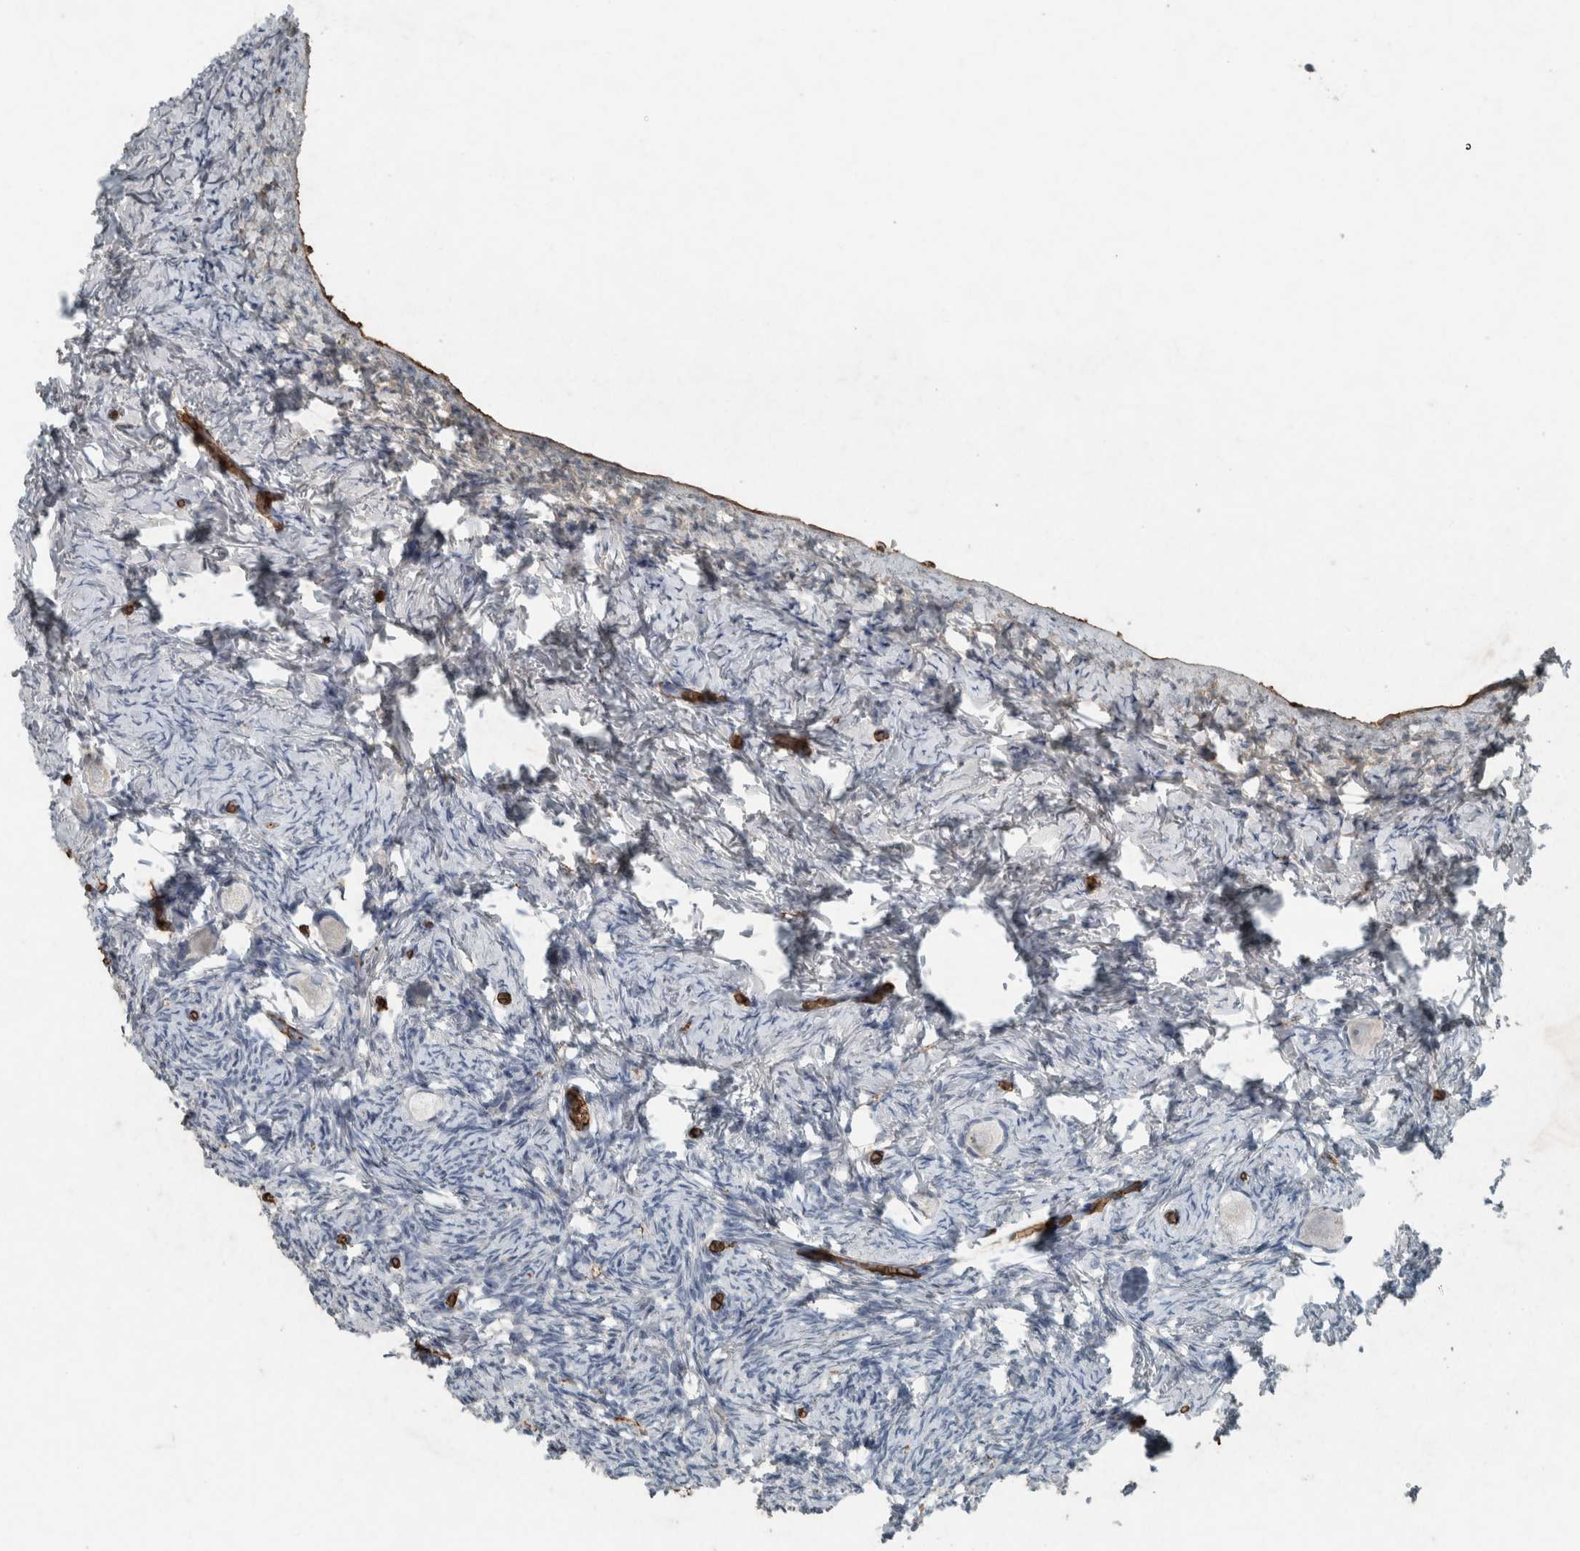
{"staining": {"intensity": "negative", "quantity": "none", "location": "none"}, "tissue": "ovary", "cell_type": "Follicle cells", "image_type": "normal", "snomed": [{"axis": "morphology", "description": "Normal tissue, NOS"}, {"axis": "topography", "description": "Ovary"}], "caption": "This is an IHC photomicrograph of unremarkable ovary. There is no positivity in follicle cells.", "gene": "LBP", "patient": {"sex": "female", "age": 27}}